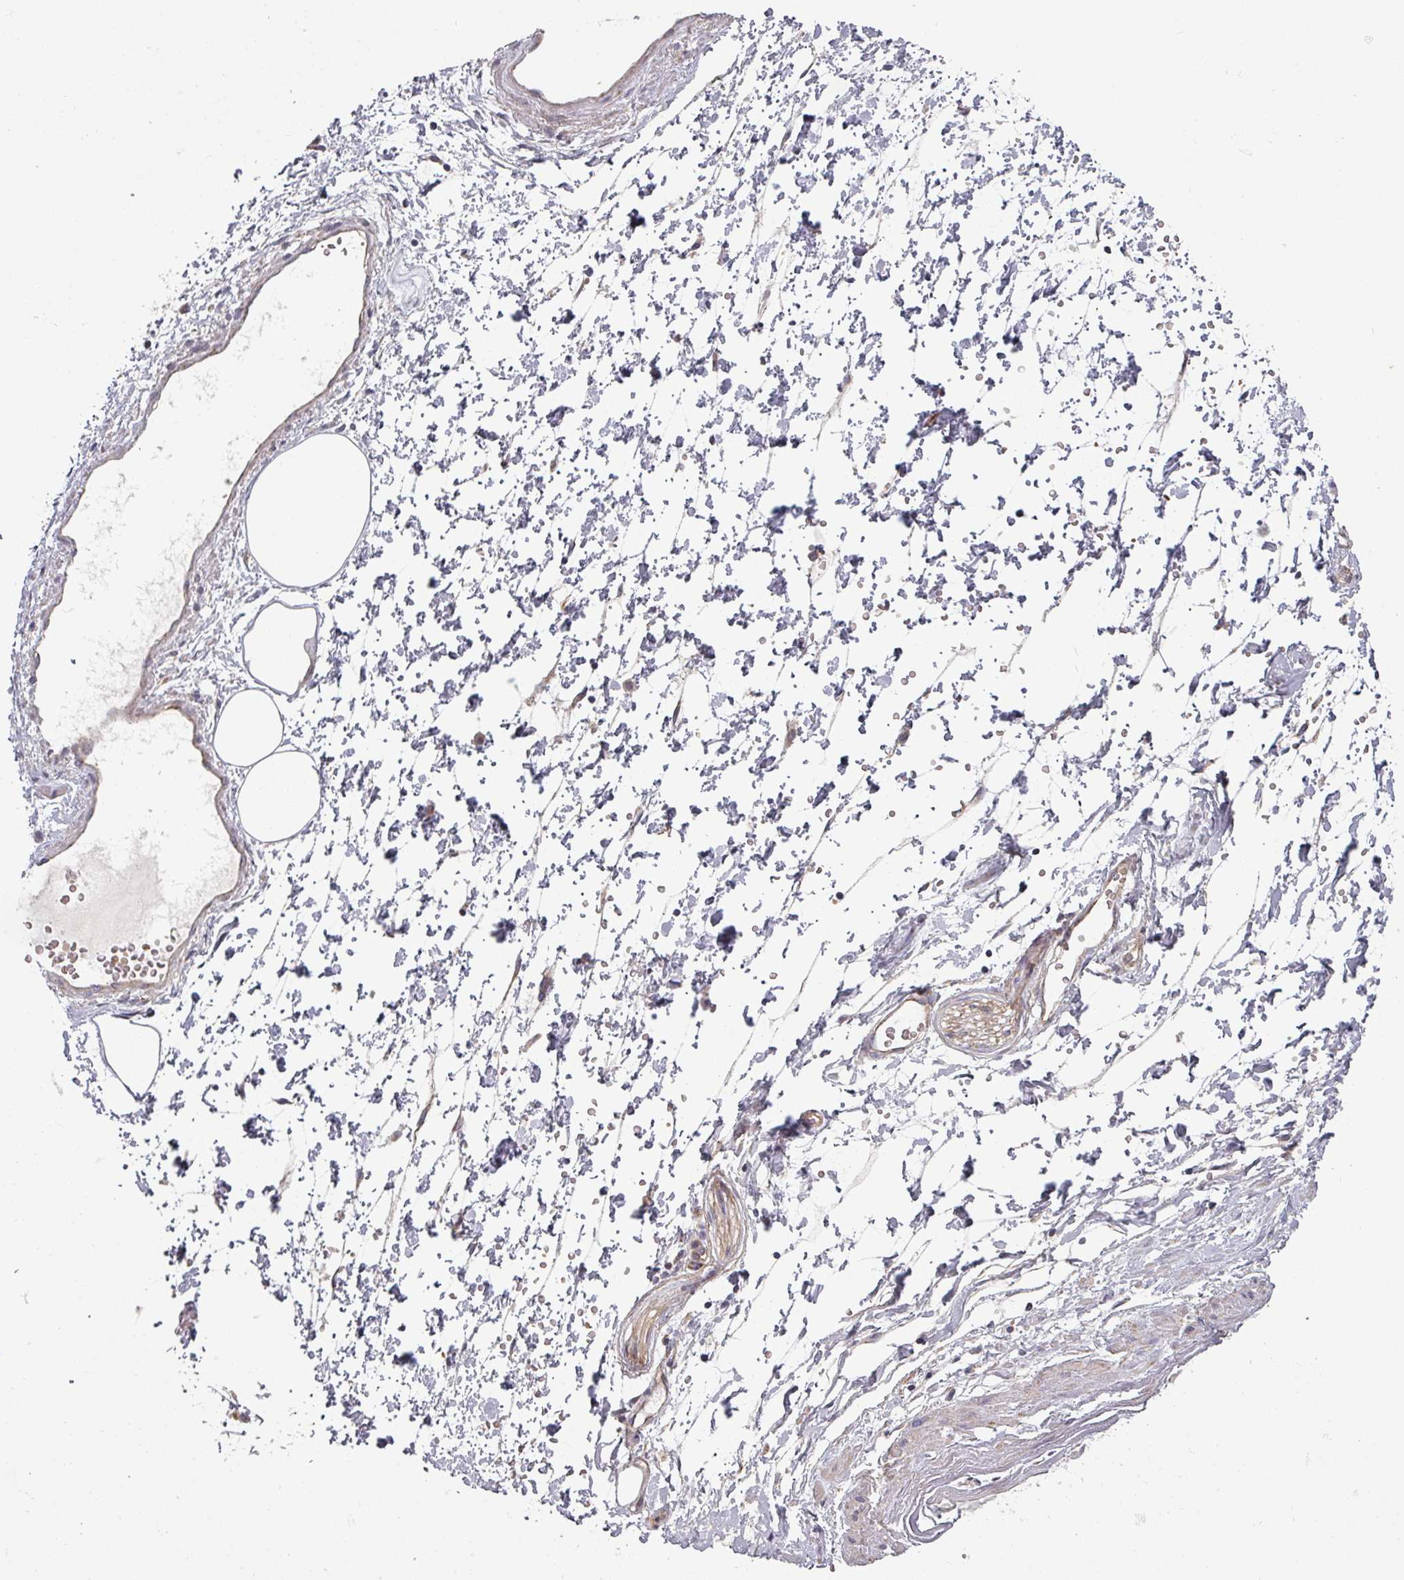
{"staining": {"intensity": "negative", "quantity": "none", "location": "none"}, "tissue": "adipose tissue", "cell_type": "Adipocytes", "image_type": "normal", "snomed": [{"axis": "morphology", "description": "Normal tissue, NOS"}, {"axis": "topography", "description": "Prostate"}, {"axis": "topography", "description": "Peripheral nerve tissue"}], "caption": "Immunohistochemistry (IHC) image of unremarkable adipose tissue stained for a protein (brown), which demonstrates no staining in adipocytes. (IHC, brightfield microscopy, high magnification).", "gene": "PLEKHJ1", "patient": {"sex": "male", "age": 55}}